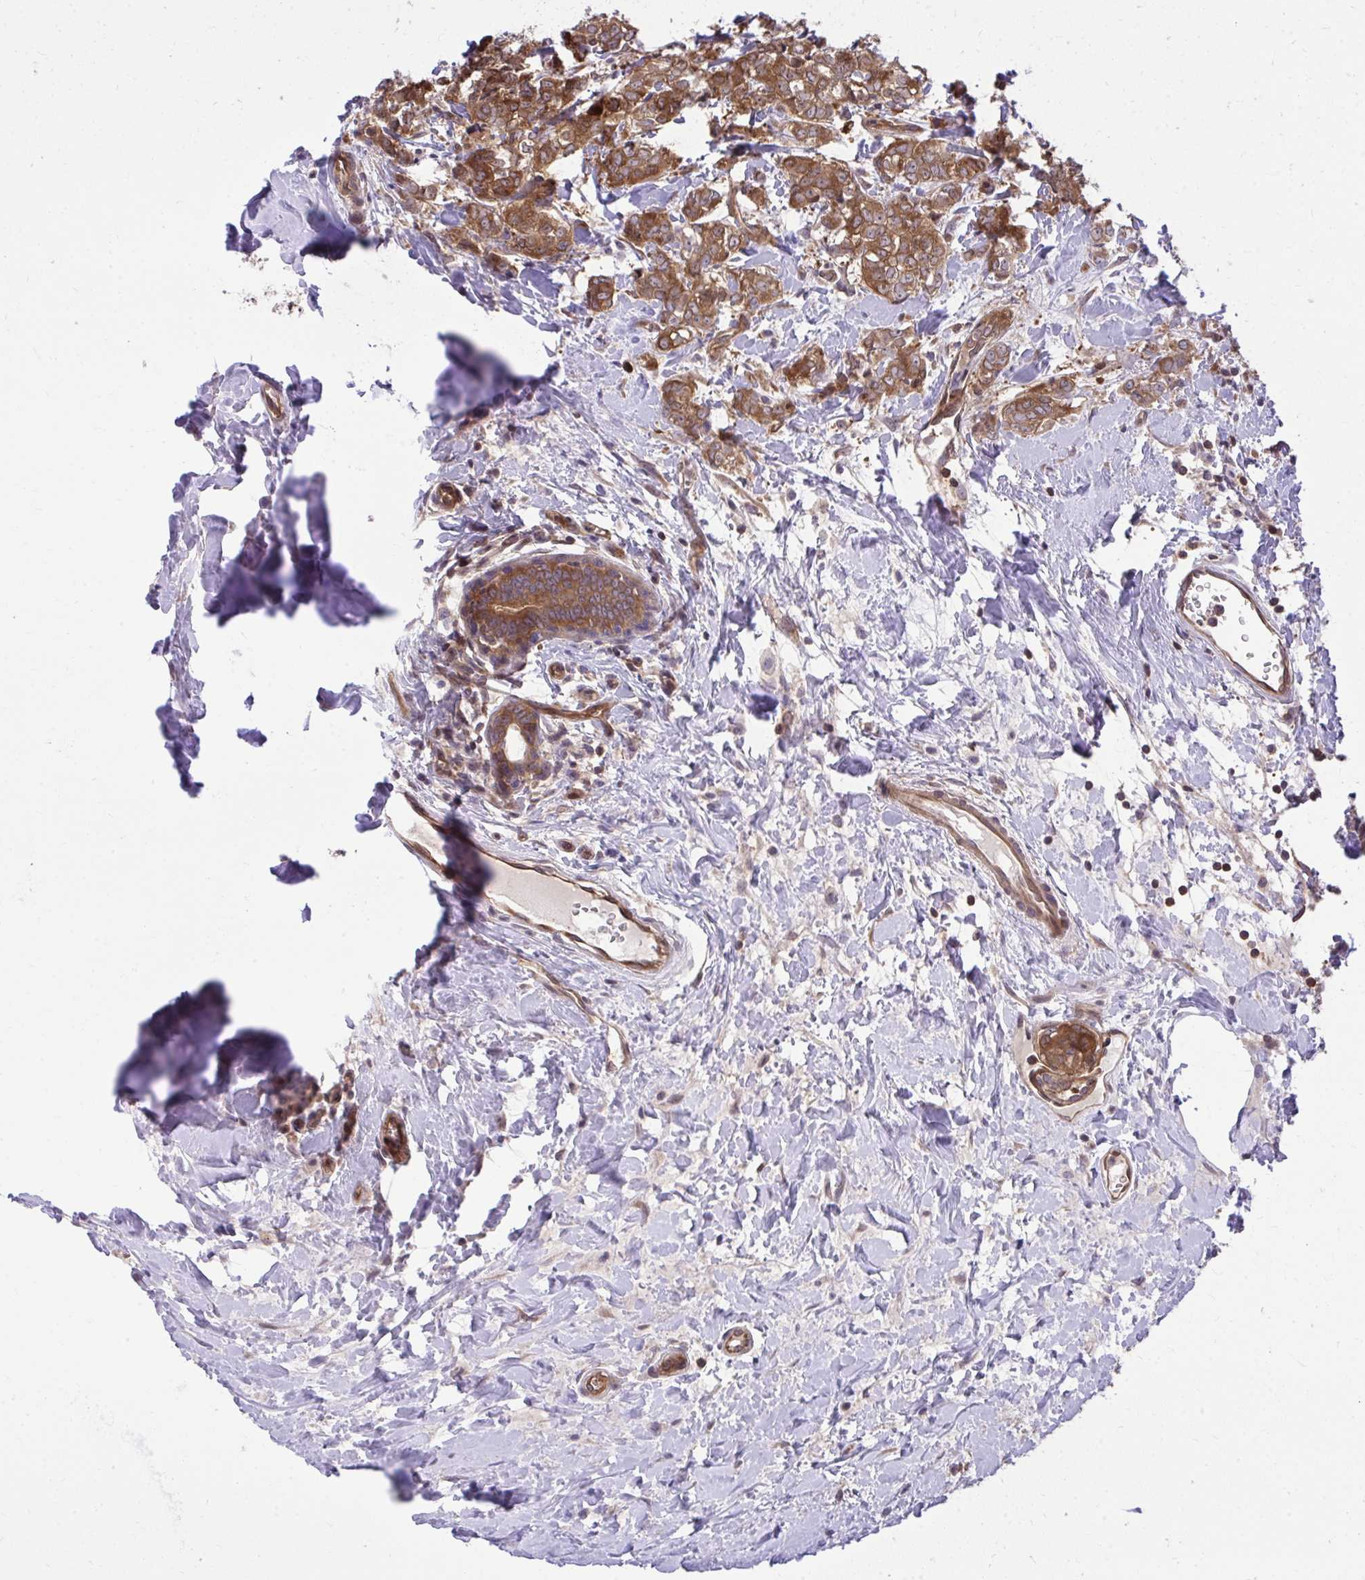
{"staining": {"intensity": "strong", "quantity": ">75%", "location": "cytoplasmic/membranous"}, "tissue": "breast cancer", "cell_type": "Tumor cells", "image_type": "cancer", "snomed": [{"axis": "morphology", "description": "Duct carcinoma"}, {"axis": "topography", "description": "Breast"}], "caption": "The photomicrograph exhibits a brown stain indicating the presence of a protein in the cytoplasmic/membranous of tumor cells in breast cancer.", "gene": "PPP5C", "patient": {"sex": "female", "age": 61}}